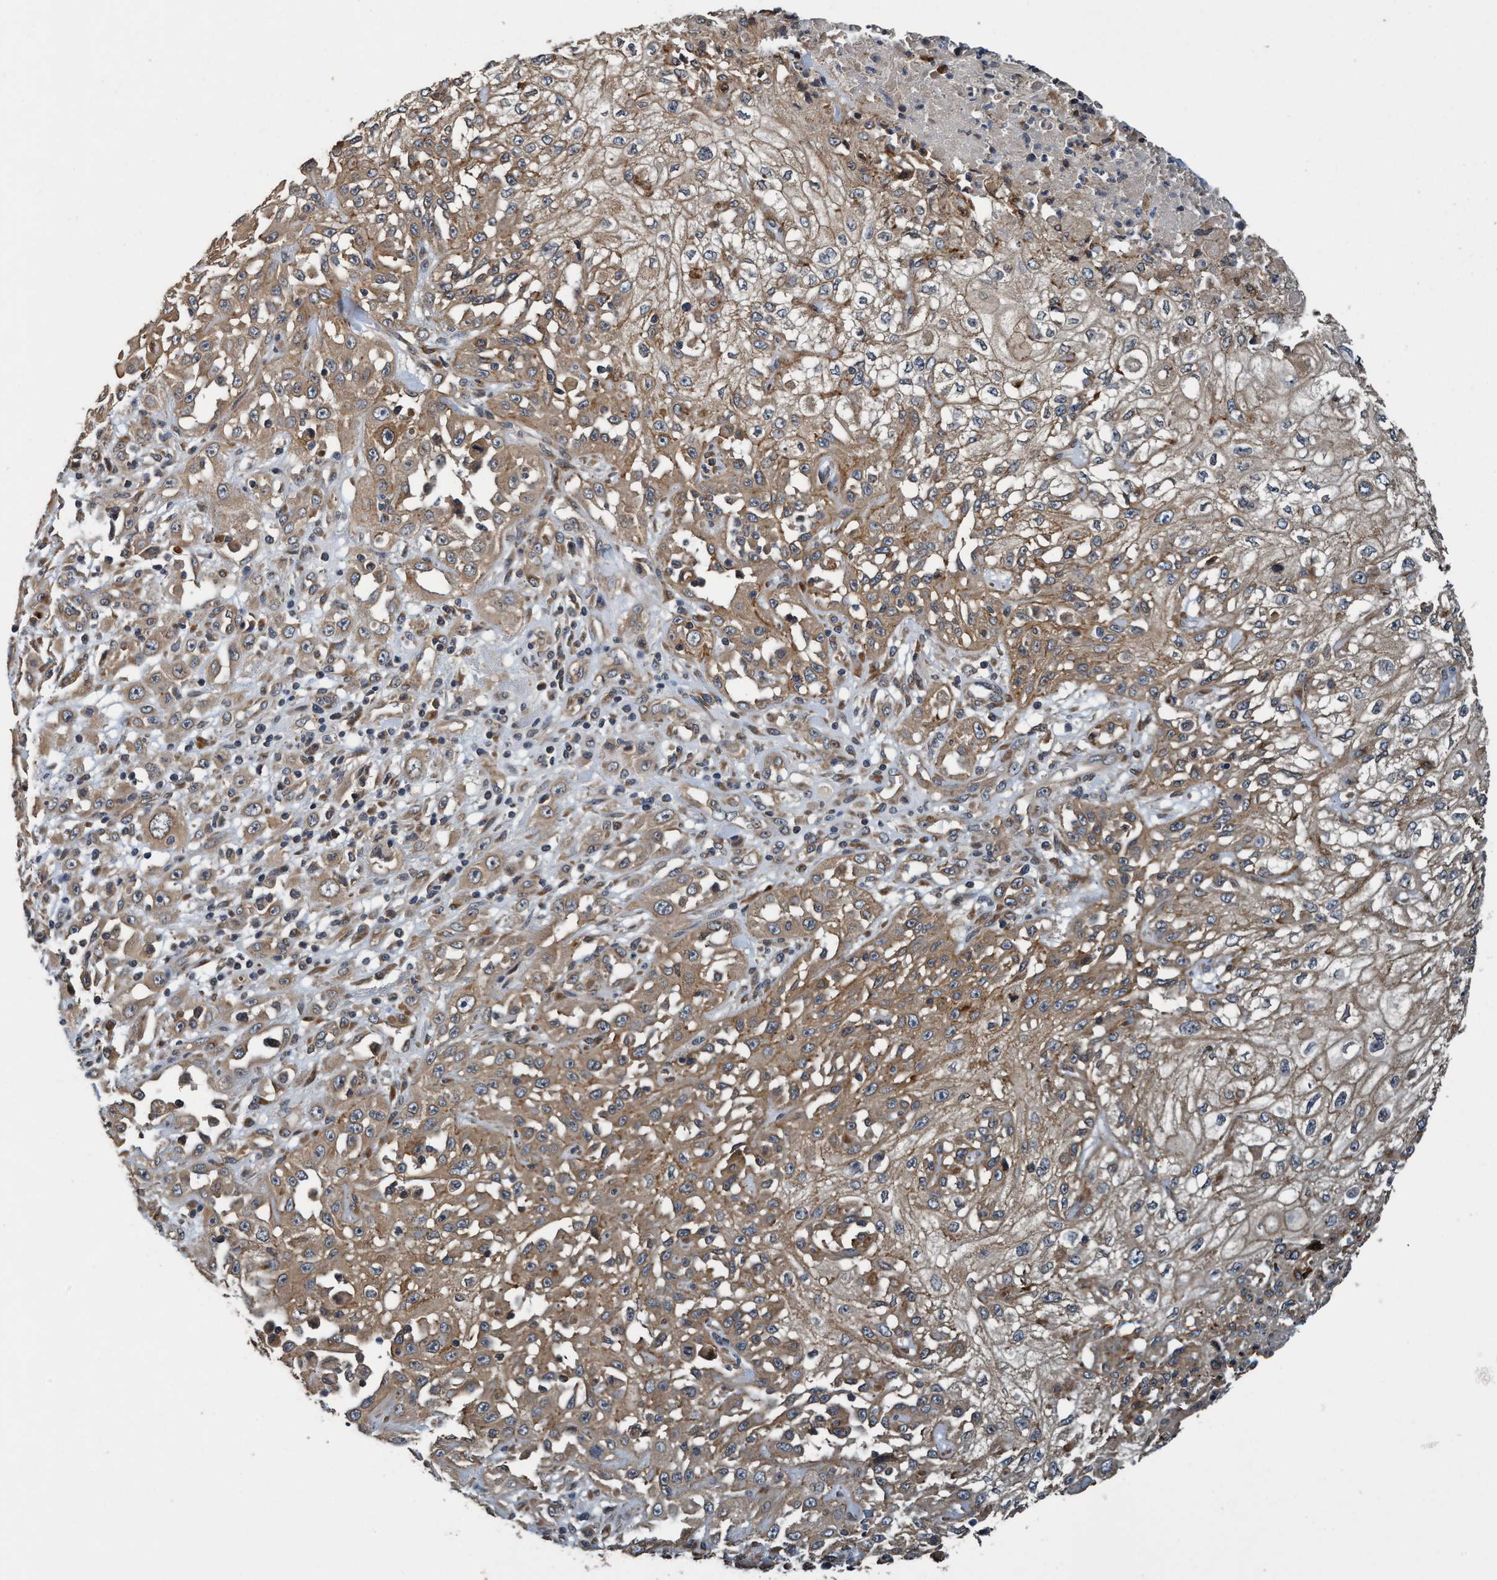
{"staining": {"intensity": "moderate", "quantity": ">75%", "location": "cytoplasmic/membranous"}, "tissue": "skin cancer", "cell_type": "Tumor cells", "image_type": "cancer", "snomed": [{"axis": "morphology", "description": "Squamous cell carcinoma, NOS"}, {"axis": "morphology", "description": "Squamous cell carcinoma, metastatic, NOS"}, {"axis": "topography", "description": "Skin"}, {"axis": "topography", "description": "Lymph node"}], "caption": "Tumor cells show medium levels of moderate cytoplasmic/membranous positivity in approximately >75% of cells in skin squamous cell carcinoma. The staining is performed using DAB brown chromogen to label protein expression. The nuclei are counter-stained blue using hematoxylin.", "gene": "MACC1", "patient": {"sex": "male", "age": 75}}